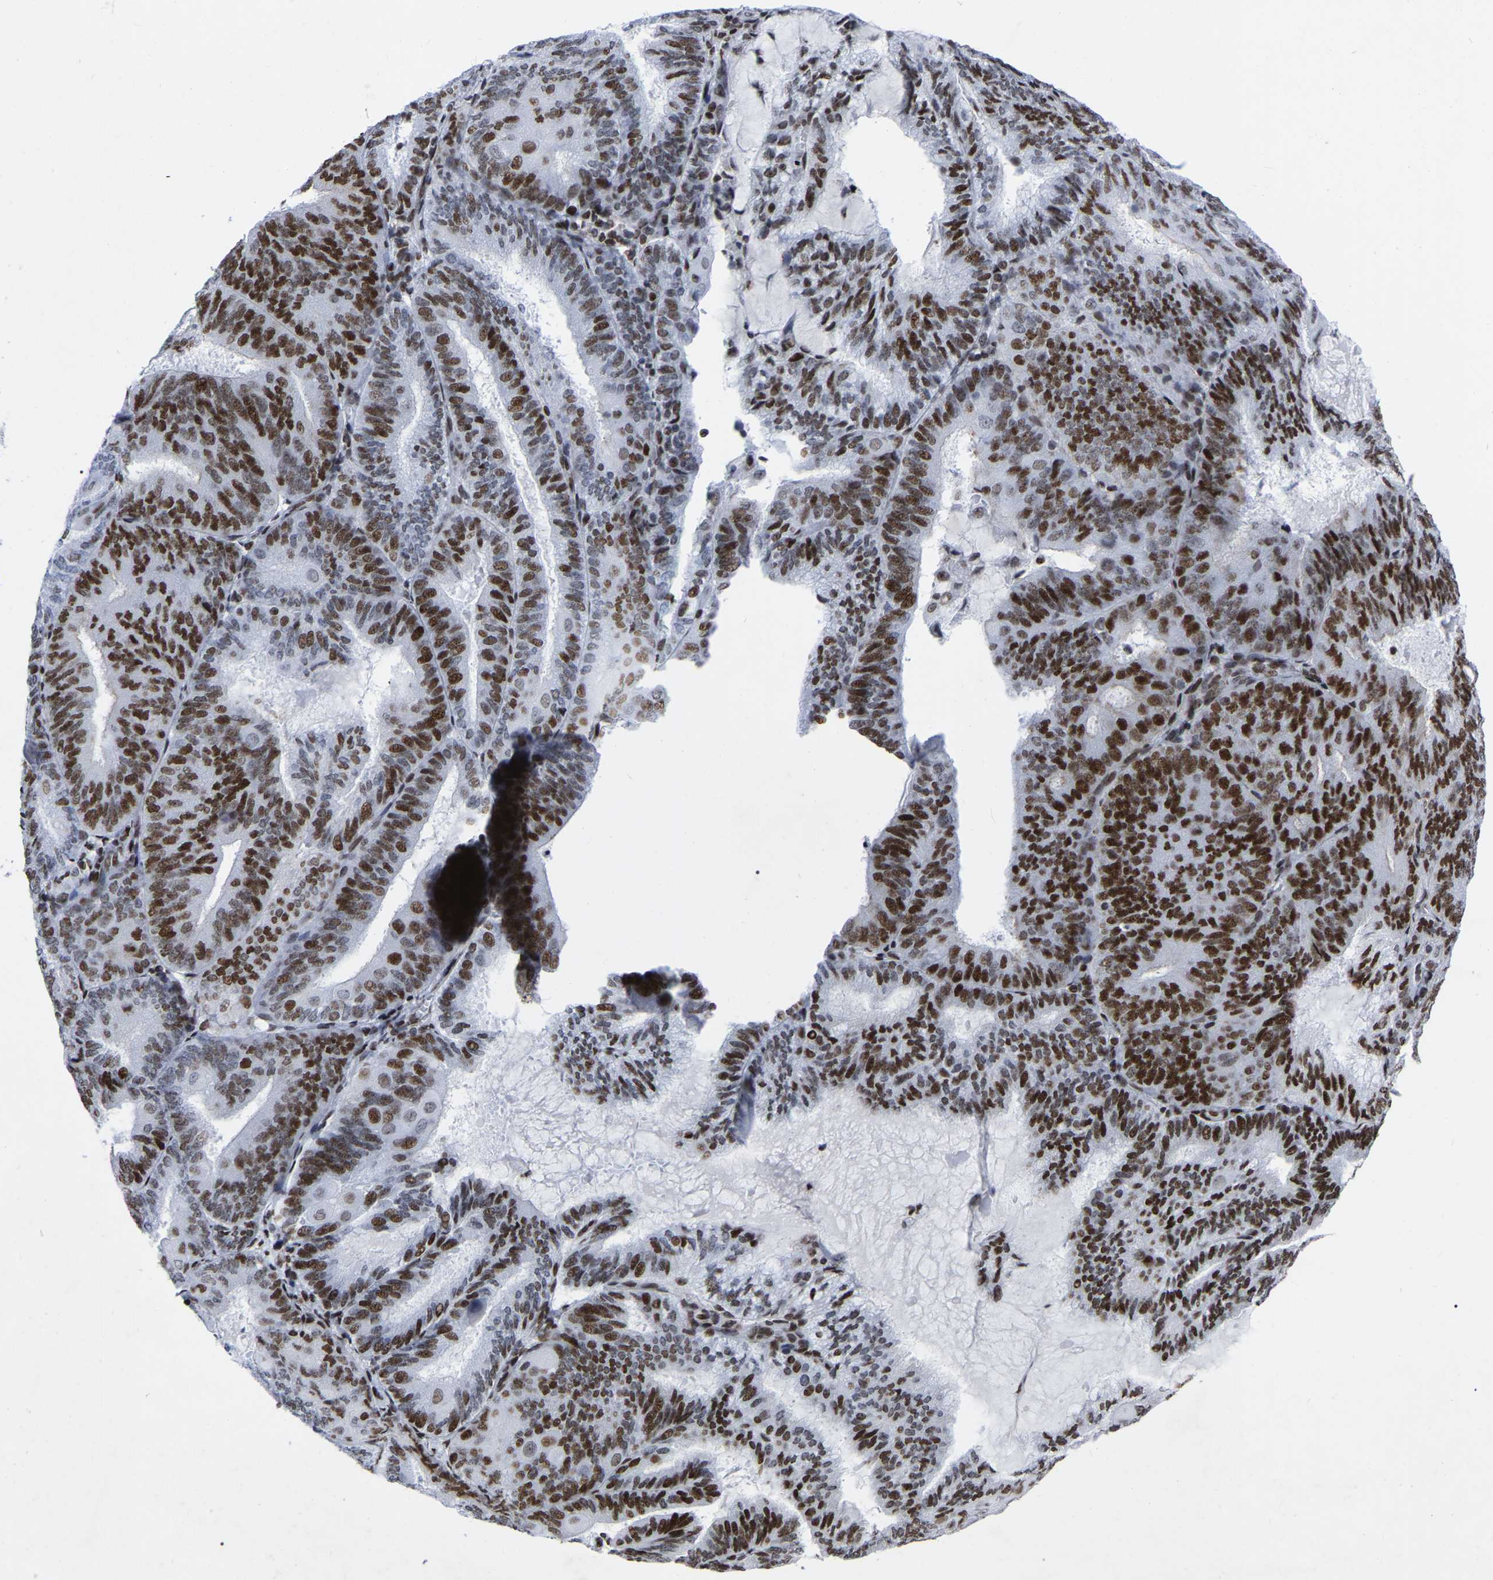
{"staining": {"intensity": "moderate", "quantity": ">75%", "location": "nuclear"}, "tissue": "endometrial cancer", "cell_type": "Tumor cells", "image_type": "cancer", "snomed": [{"axis": "morphology", "description": "Adenocarcinoma, NOS"}, {"axis": "topography", "description": "Endometrium"}], "caption": "Endometrial adenocarcinoma stained for a protein (brown) shows moderate nuclear positive staining in about >75% of tumor cells.", "gene": "PRCC", "patient": {"sex": "female", "age": 81}}